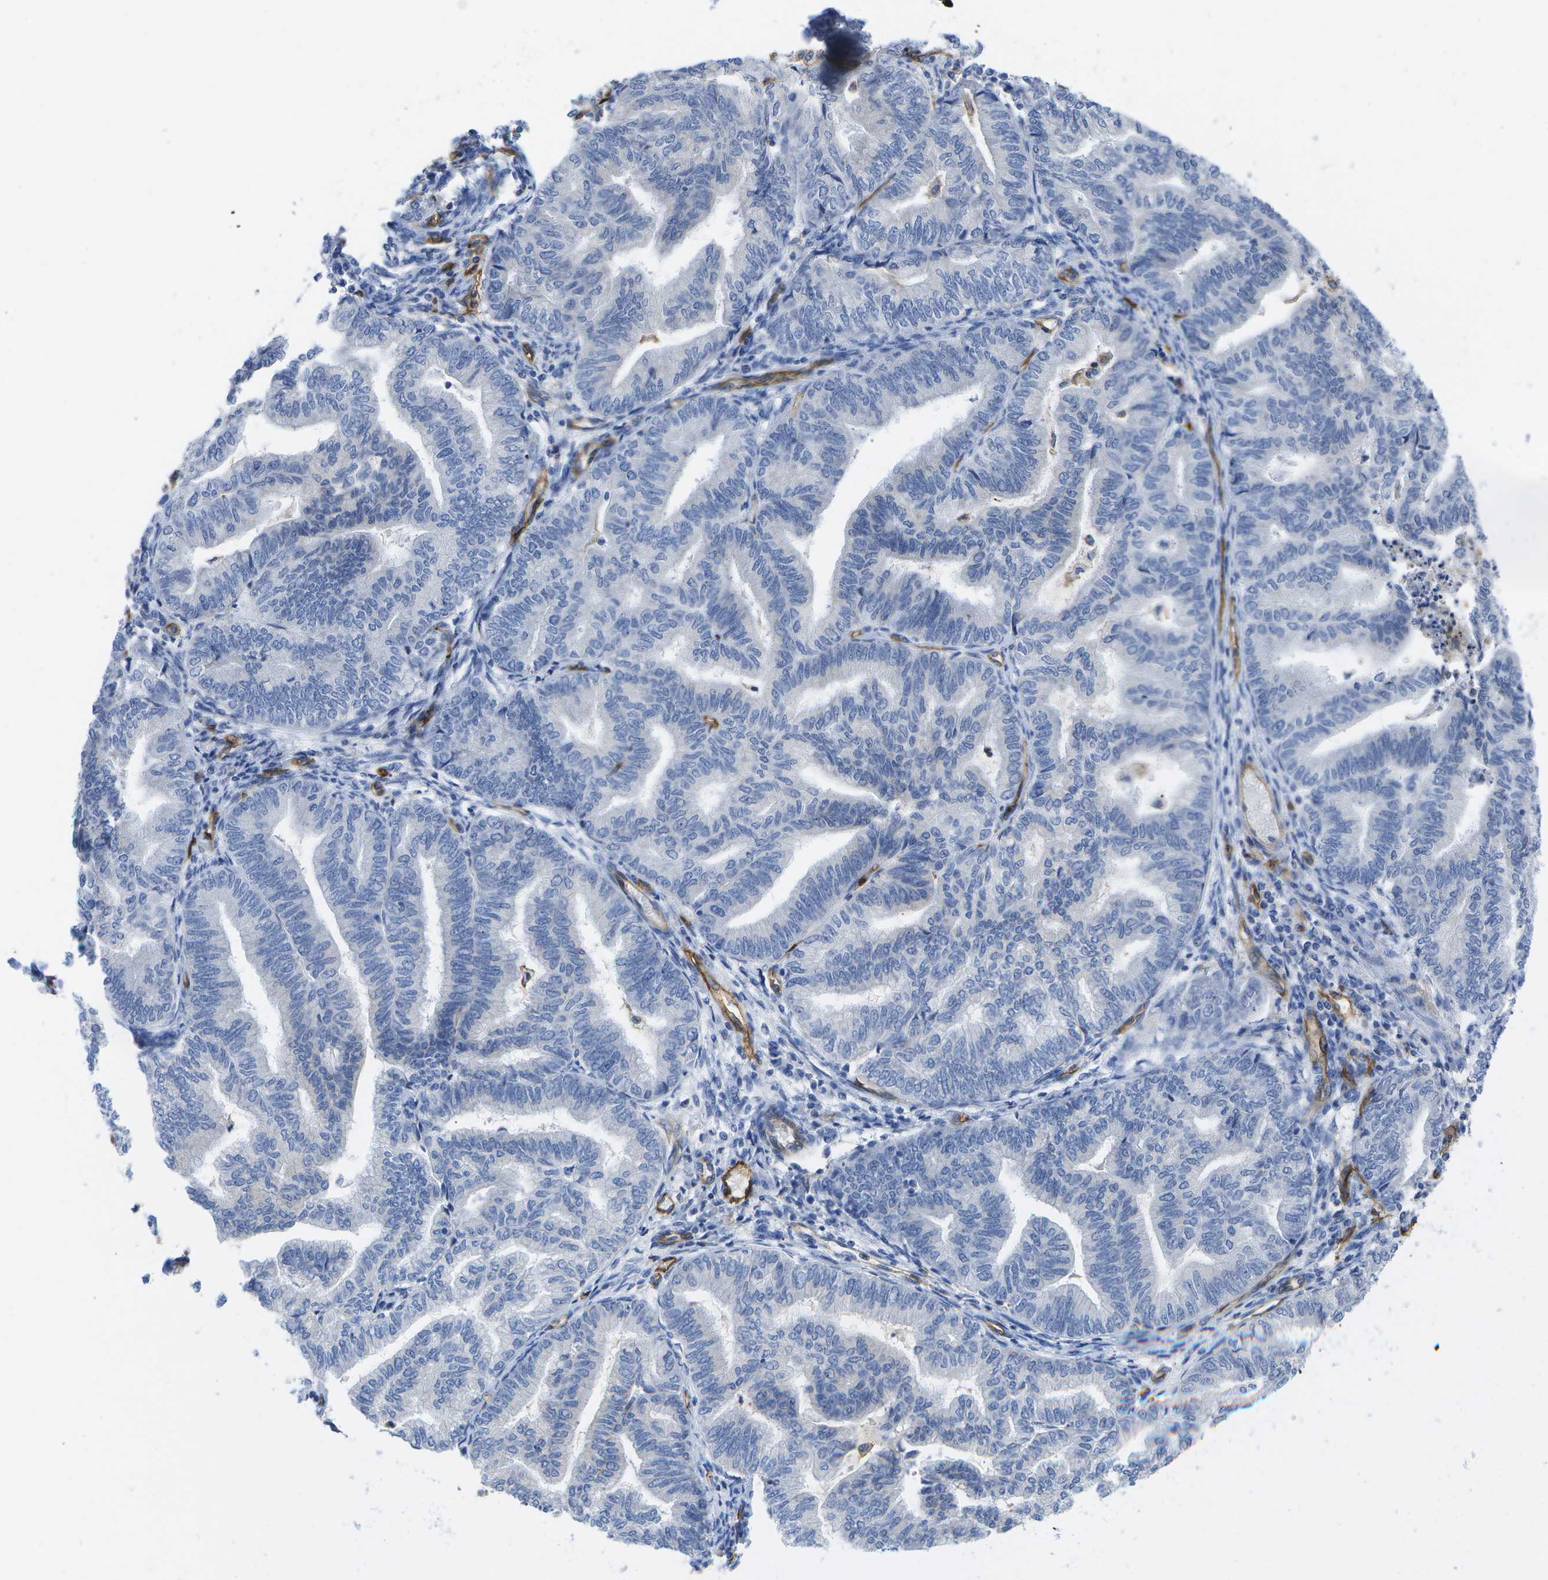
{"staining": {"intensity": "negative", "quantity": "none", "location": "none"}, "tissue": "endometrial cancer", "cell_type": "Tumor cells", "image_type": "cancer", "snomed": [{"axis": "morphology", "description": "Adenocarcinoma, NOS"}, {"axis": "topography", "description": "Endometrium"}], "caption": "Immunohistochemistry histopathology image of neoplastic tissue: human endometrial adenocarcinoma stained with DAB exhibits no significant protein positivity in tumor cells. (DAB (3,3'-diaminobenzidine) immunohistochemistry with hematoxylin counter stain).", "gene": "DYSF", "patient": {"sex": "female", "age": 79}}